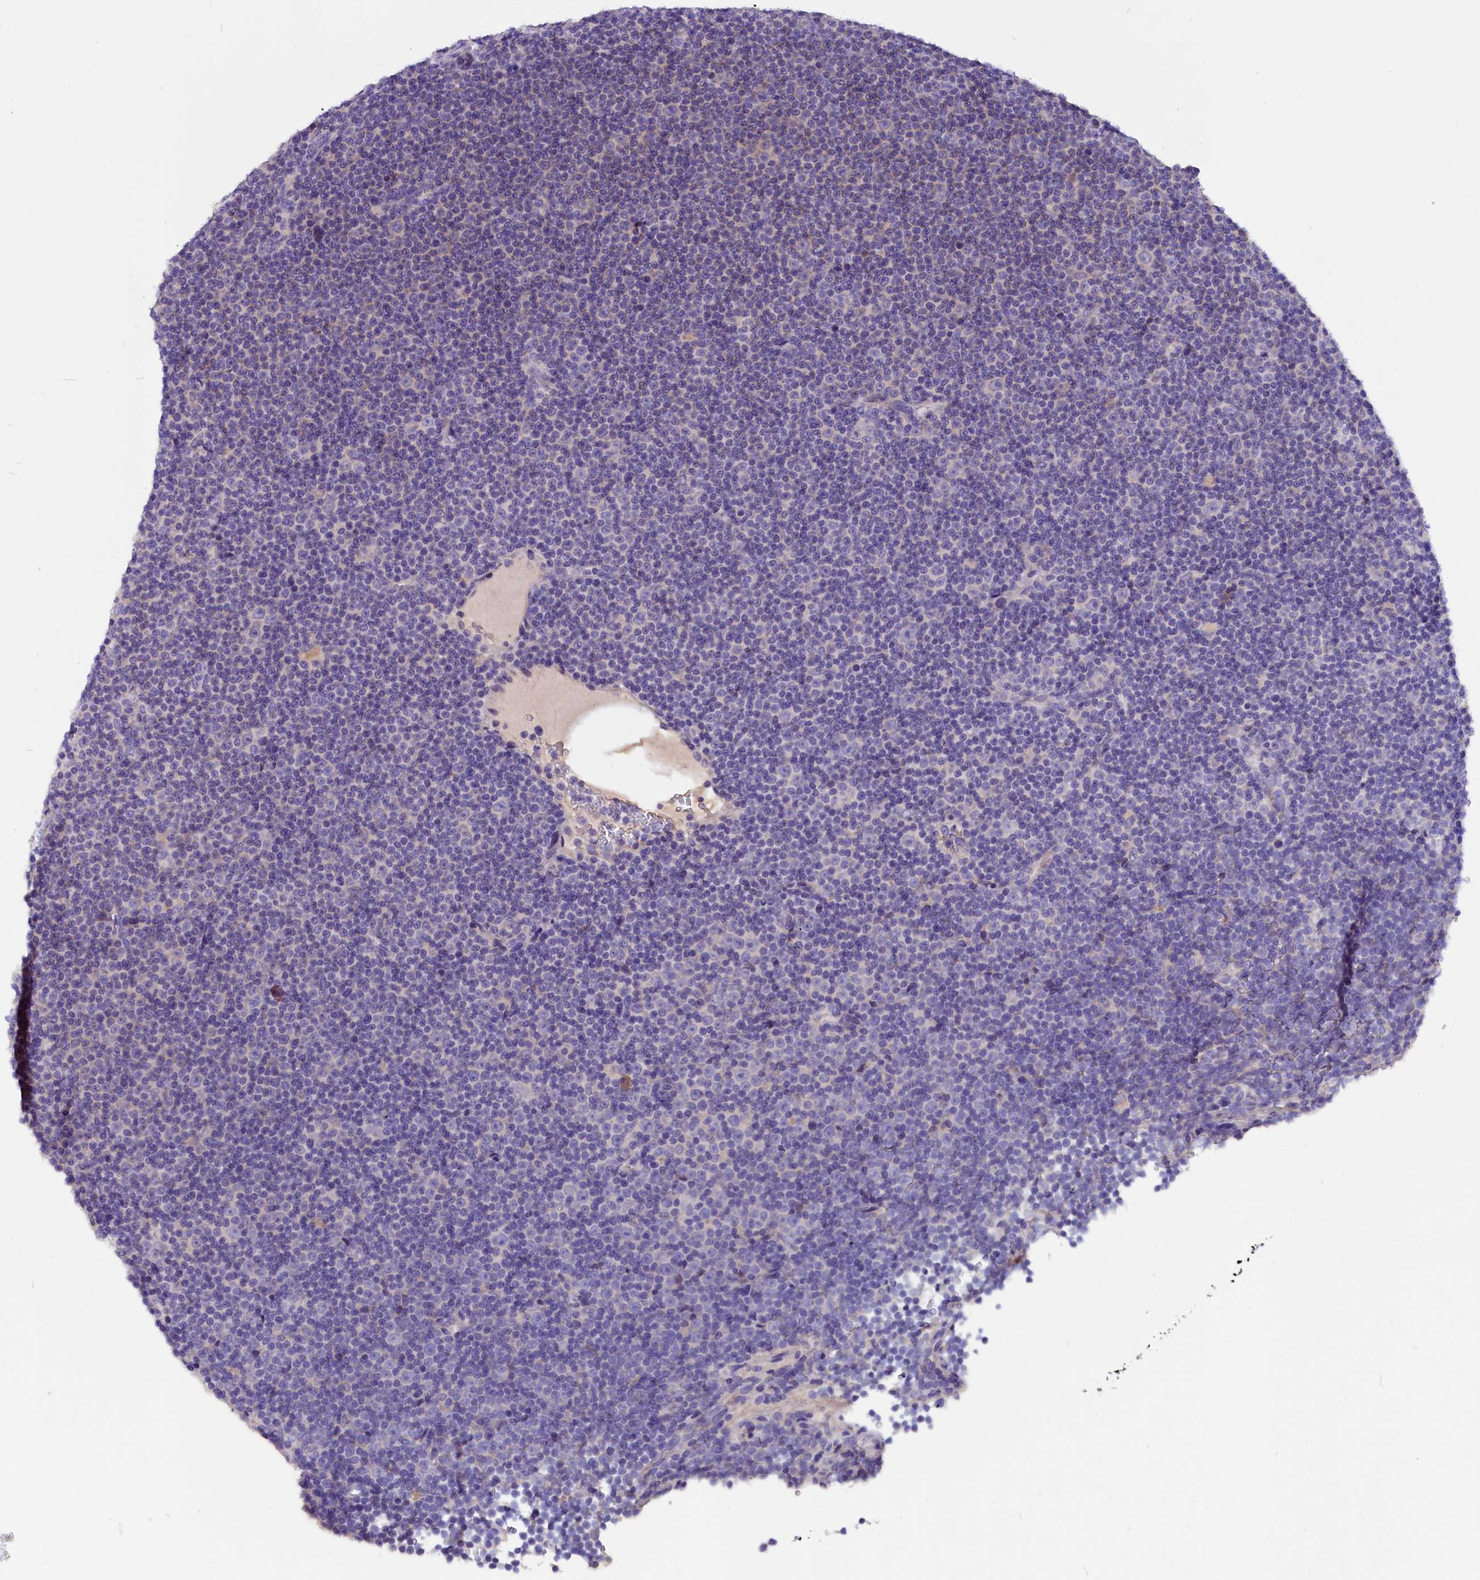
{"staining": {"intensity": "negative", "quantity": "none", "location": "none"}, "tissue": "lymphoma", "cell_type": "Tumor cells", "image_type": "cancer", "snomed": [{"axis": "morphology", "description": "Malignant lymphoma, non-Hodgkin's type, Low grade"}, {"axis": "topography", "description": "Lymph node"}], "caption": "DAB (3,3'-diaminobenzidine) immunohistochemical staining of human malignant lymphoma, non-Hodgkin's type (low-grade) reveals no significant staining in tumor cells.", "gene": "CCBE1", "patient": {"sex": "female", "age": 67}}